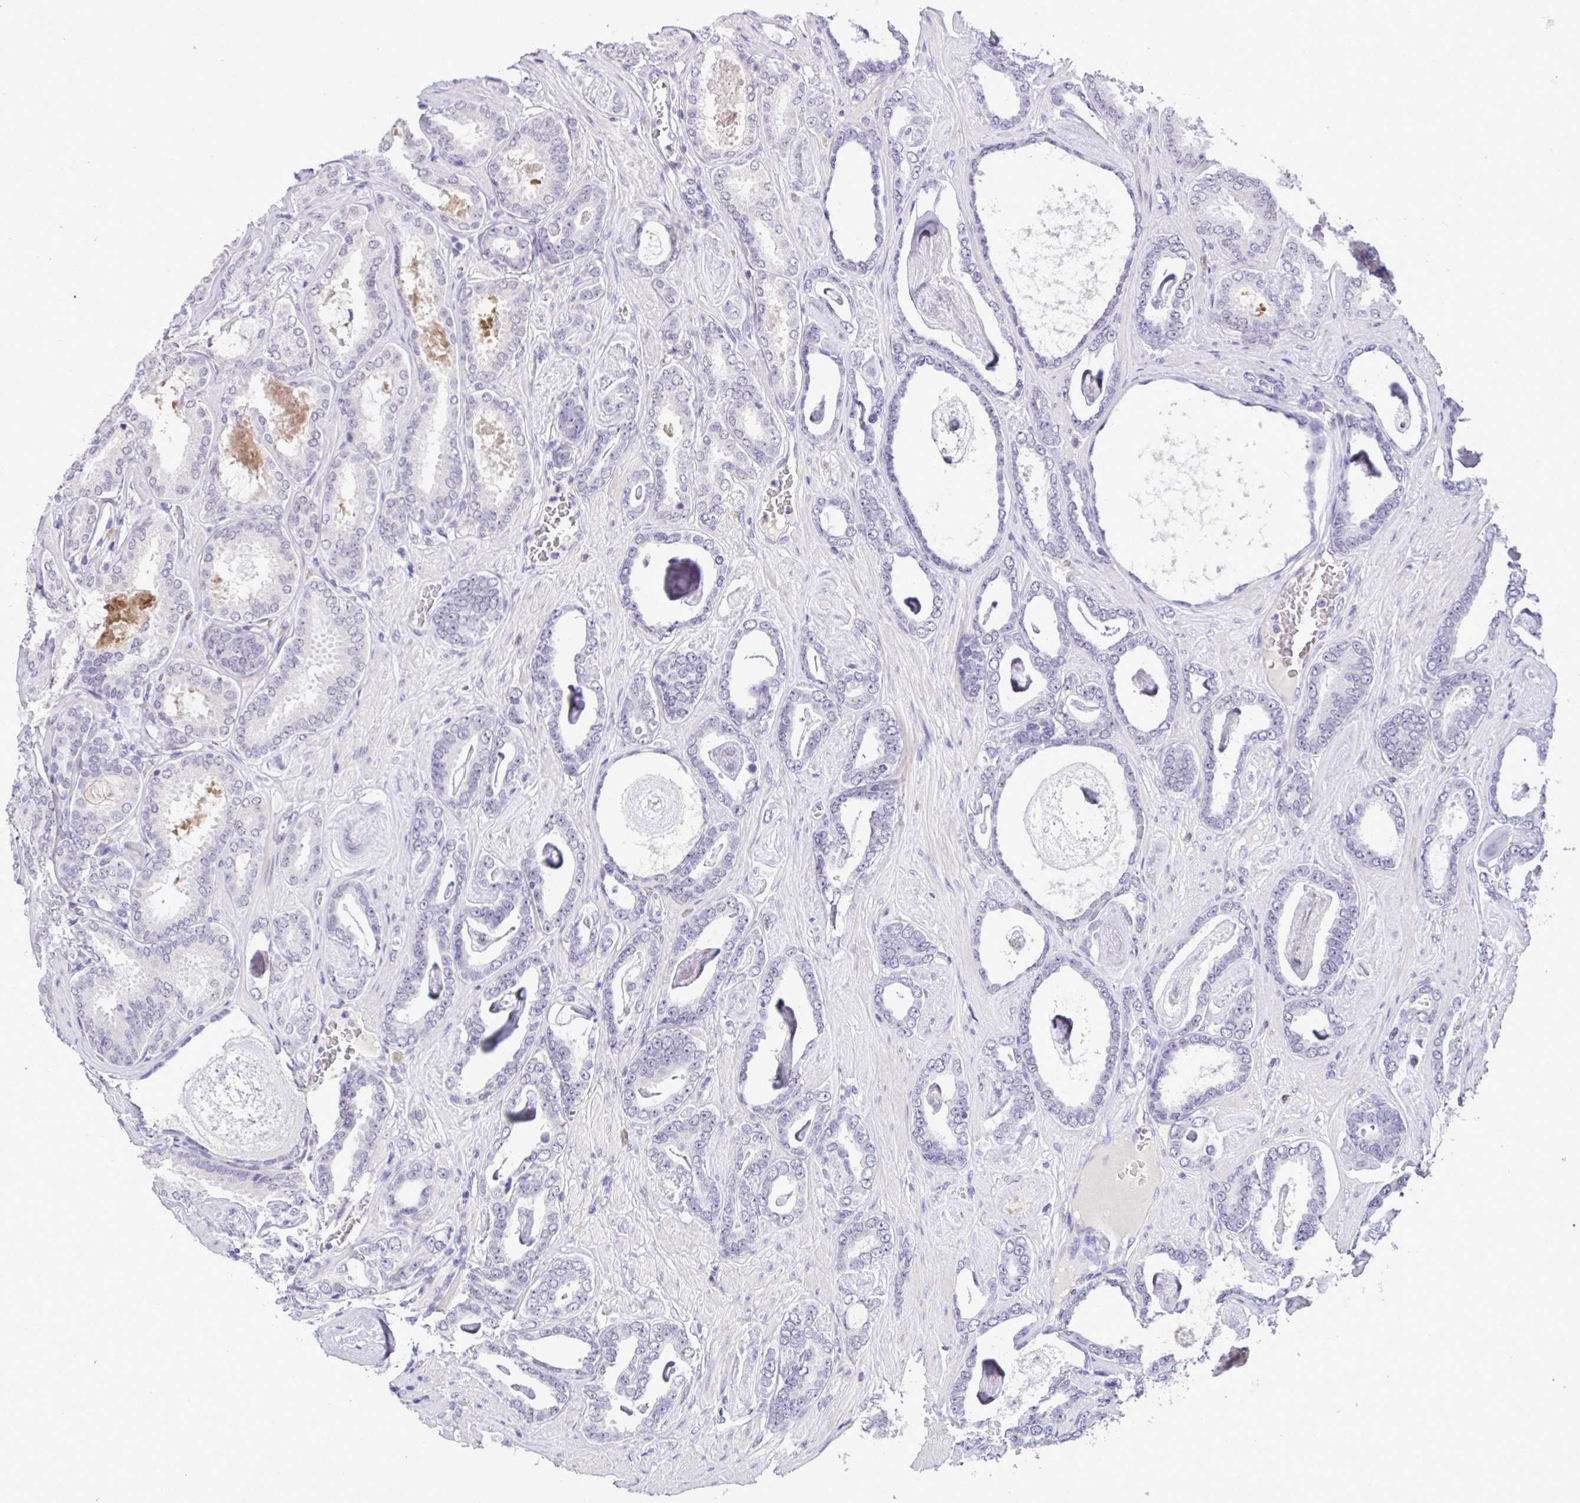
{"staining": {"intensity": "negative", "quantity": "none", "location": "none"}, "tissue": "prostate cancer", "cell_type": "Tumor cells", "image_type": "cancer", "snomed": [{"axis": "morphology", "description": "Adenocarcinoma, High grade"}, {"axis": "topography", "description": "Prostate"}], "caption": "A histopathology image of adenocarcinoma (high-grade) (prostate) stained for a protein demonstrates no brown staining in tumor cells.", "gene": "YBX2", "patient": {"sex": "male", "age": 63}}